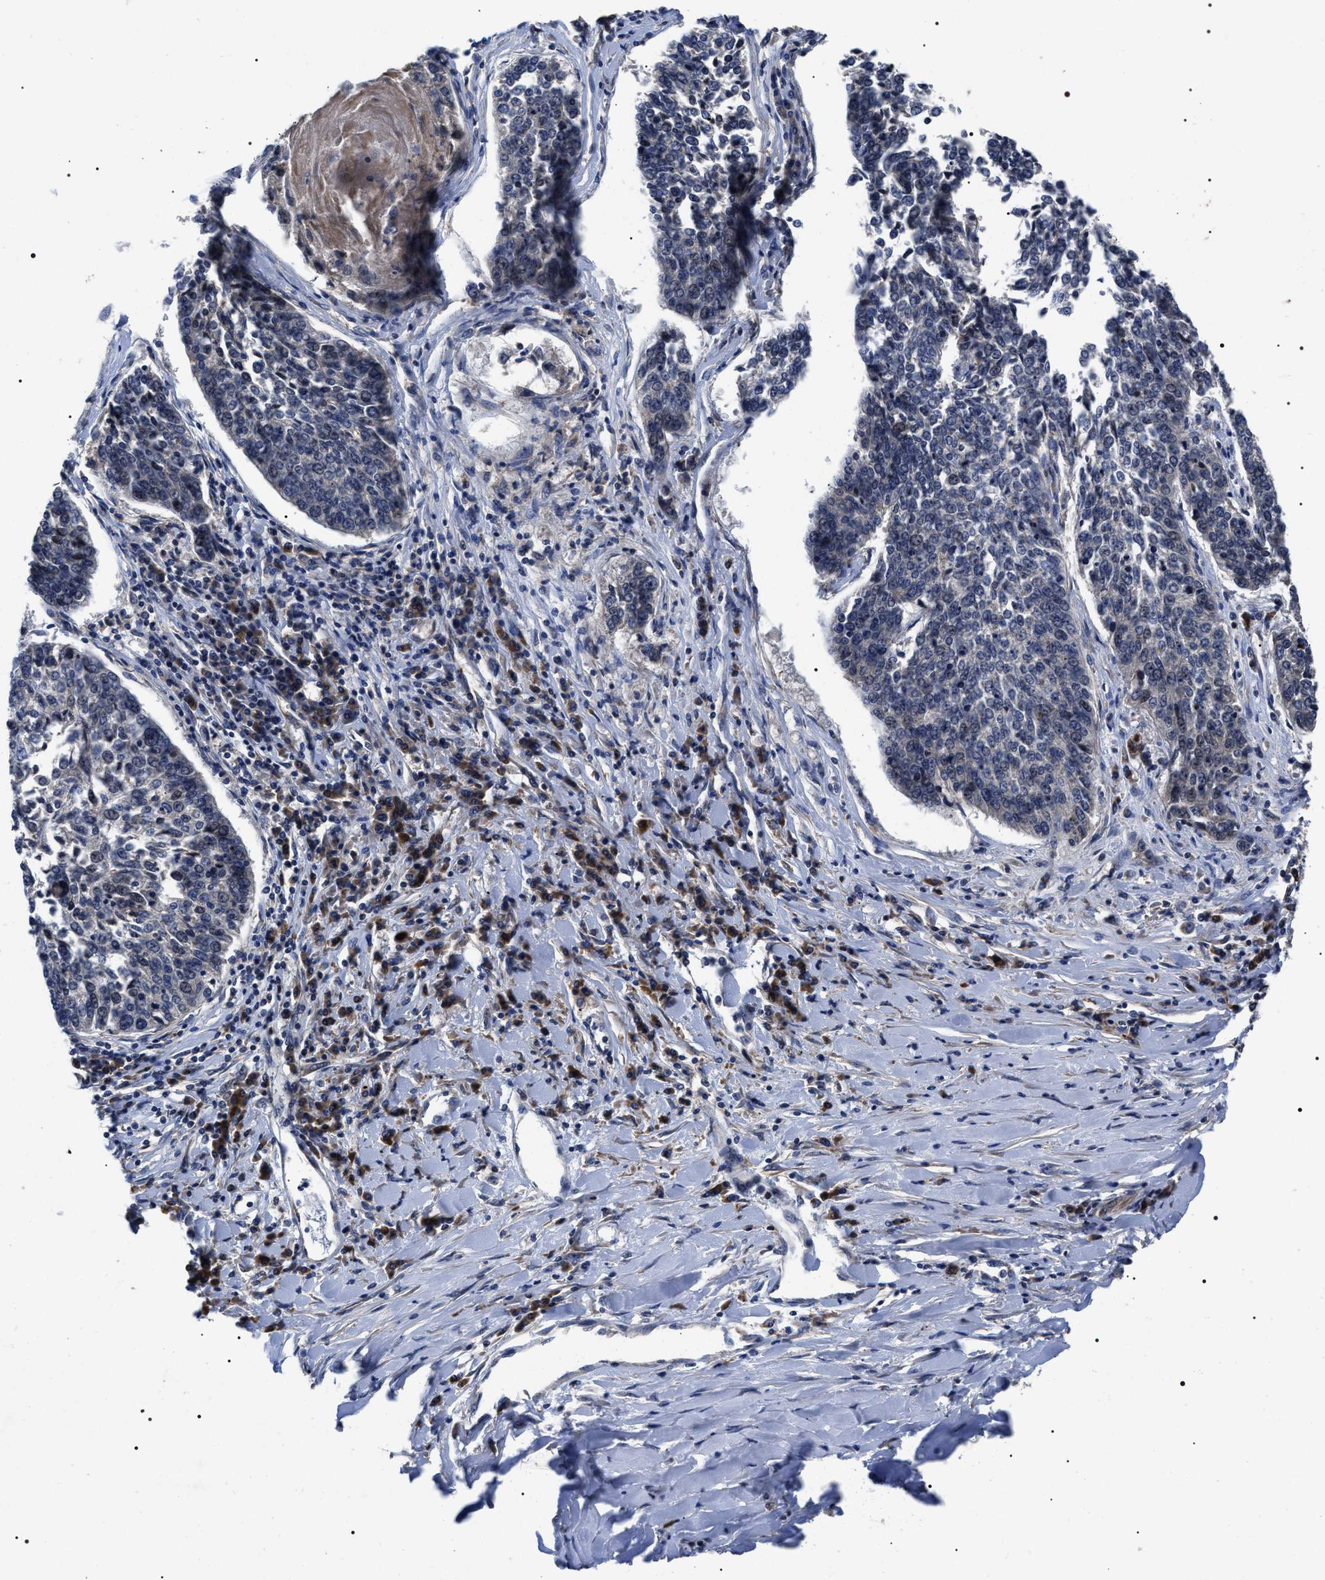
{"staining": {"intensity": "negative", "quantity": "none", "location": "none"}, "tissue": "lung cancer", "cell_type": "Tumor cells", "image_type": "cancer", "snomed": [{"axis": "morphology", "description": "Normal tissue, NOS"}, {"axis": "morphology", "description": "Squamous cell carcinoma, NOS"}, {"axis": "topography", "description": "Cartilage tissue"}, {"axis": "topography", "description": "Bronchus"}, {"axis": "topography", "description": "Lung"}], "caption": "Immunohistochemistry image of neoplastic tissue: human lung cancer stained with DAB (3,3'-diaminobenzidine) reveals no significant protein expression in tumor cells.", "gene": "MIS18A", "patient": {"sex": "female", "age": 49}}